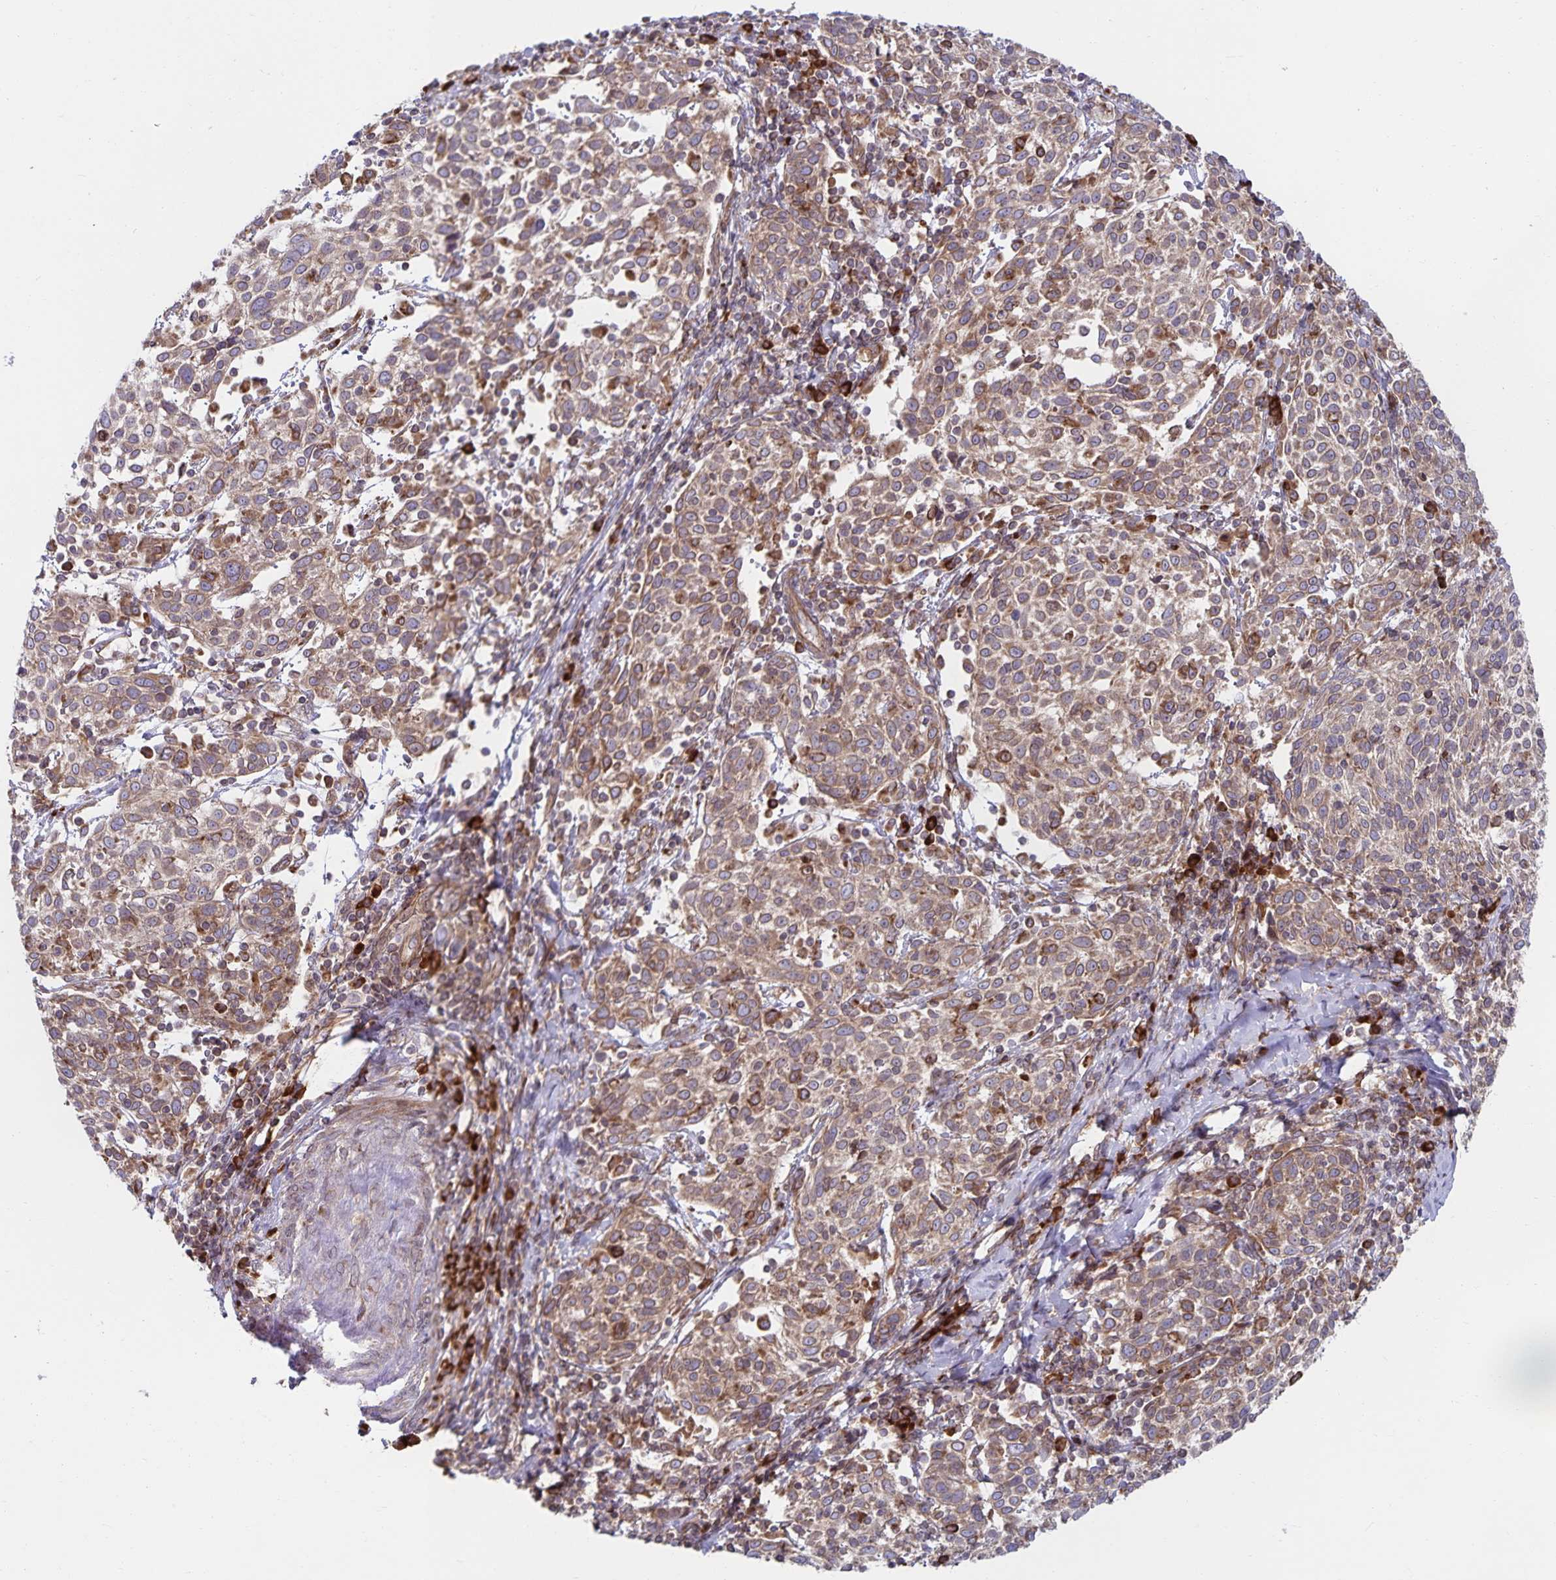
{"staining": {"intensity": "moderate", "quantity": ">75%", "location": "cytoplasmic/membranous"}, "tissue": "cervical cancer", "cell_type": "Tumor cells", "image_type": "cancer", "snomed": [{"axis": "morphology", "description": "Squamous cell carcinoma, NOS"}, {"axis": "topography", "description": "Cervix"}], "caption": "Moderate cytoplasmic/membranous protein expression is seen in about >75% of tumor cells in squamous cell carcinoma (cervical). The protein of interest is stained brown, and the nuclei are stained in blue (DAB IHC with brightfield microscopy, high magnification).", "gene": "SEC62", "patient": {"sex": "female", "age": 61}}